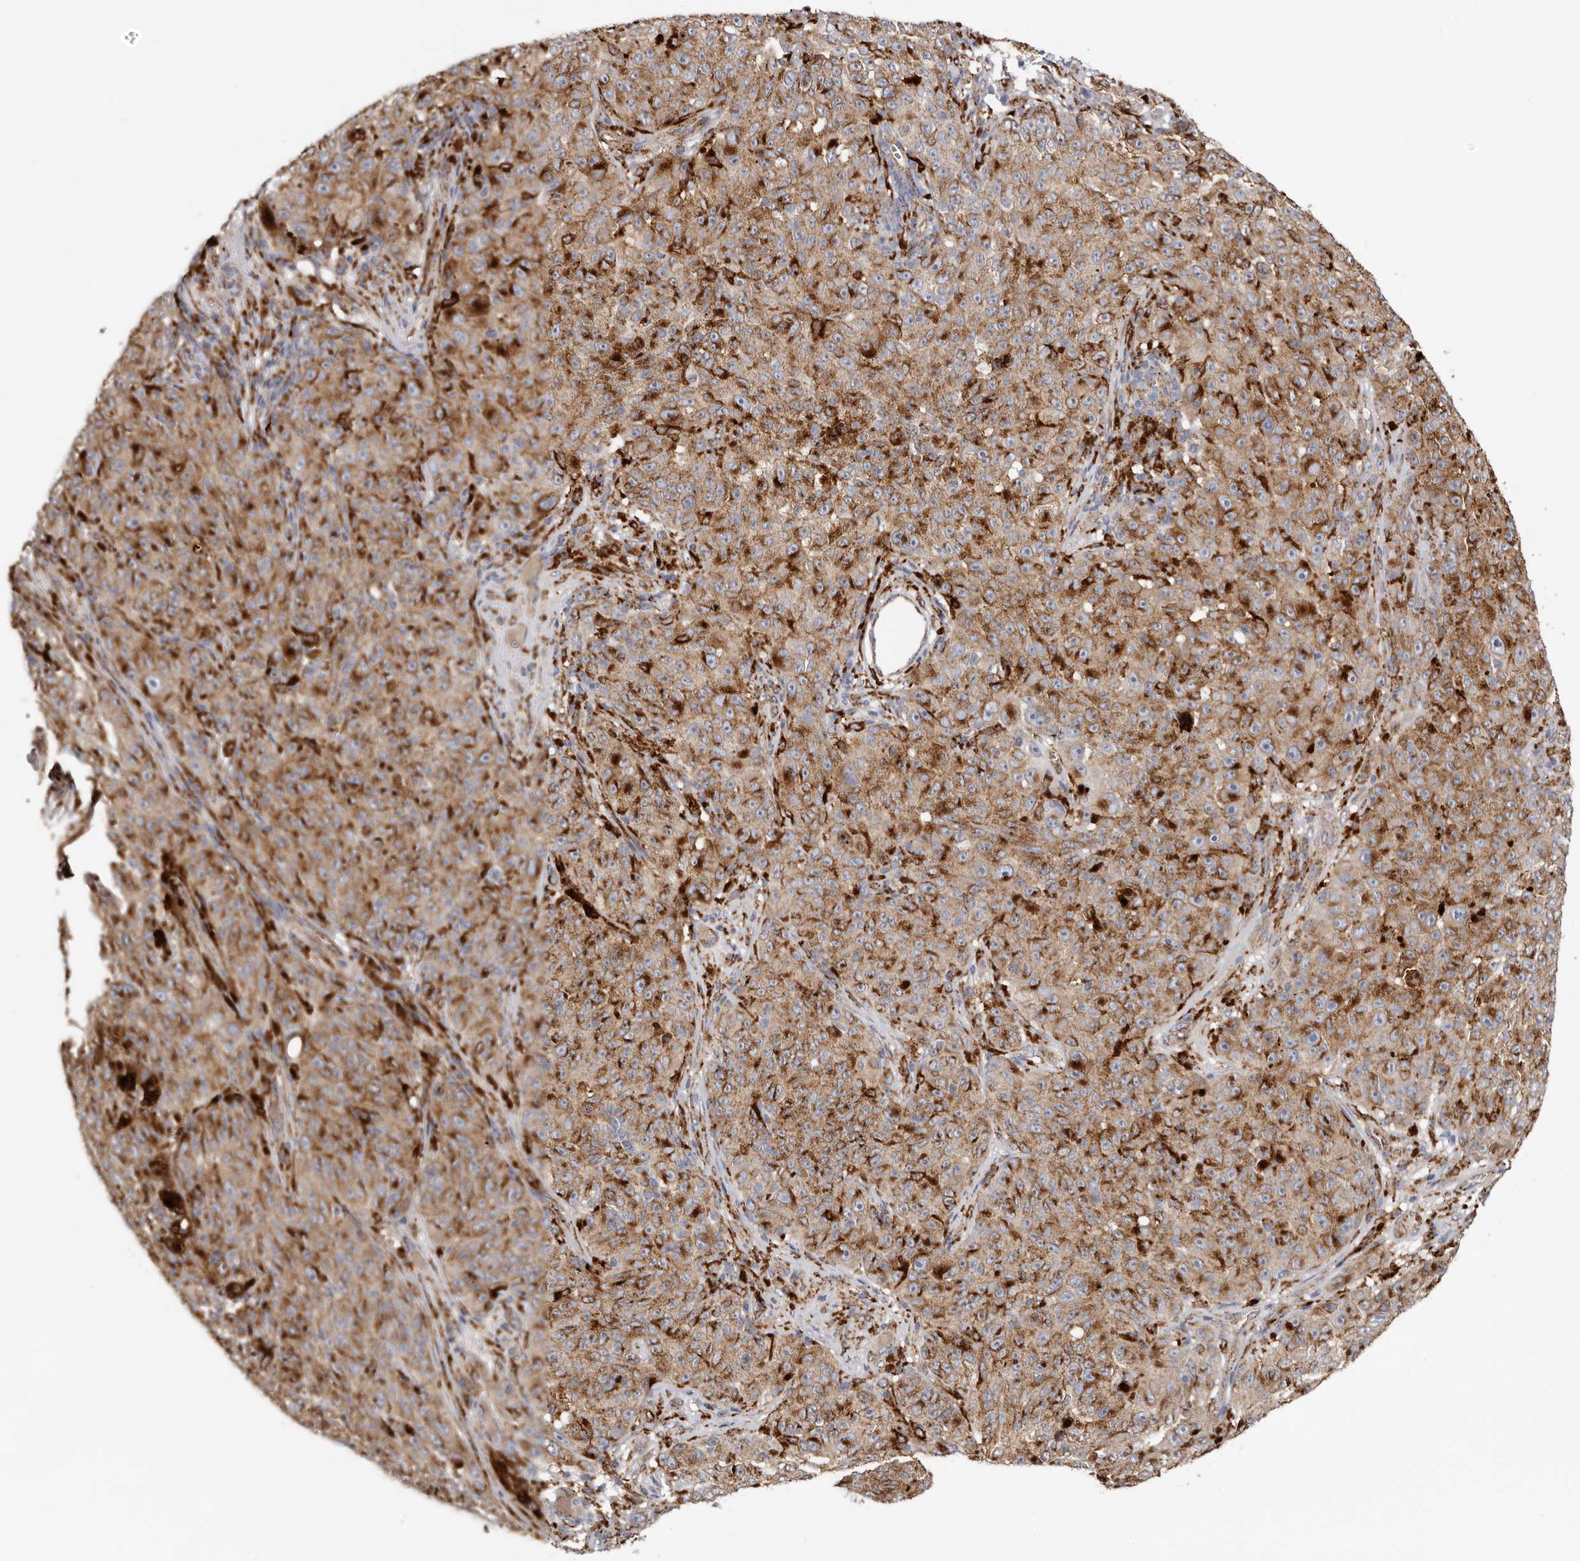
{"staining": {"intensity": "moderate", "quantity": ">75%", "location": "cytoplasmic/membranous"}, "tissue": "melanoma", "cell_type": "Tumor cells", "image_type": "cancer", "snomed": [{"axis": "morphology", "description": "Malignant melanoma, NOS"}, {"axis": "topography", "description": "Skin"}], "caption": "This is a photomicrograph of immunohistochemistry (IHC) staining of melanoma, which shows moderate staining in the cytoplasmic/membranous of tumor cells.", "gene": "GRN", "patient": {"sex": "female", "age": 82}}